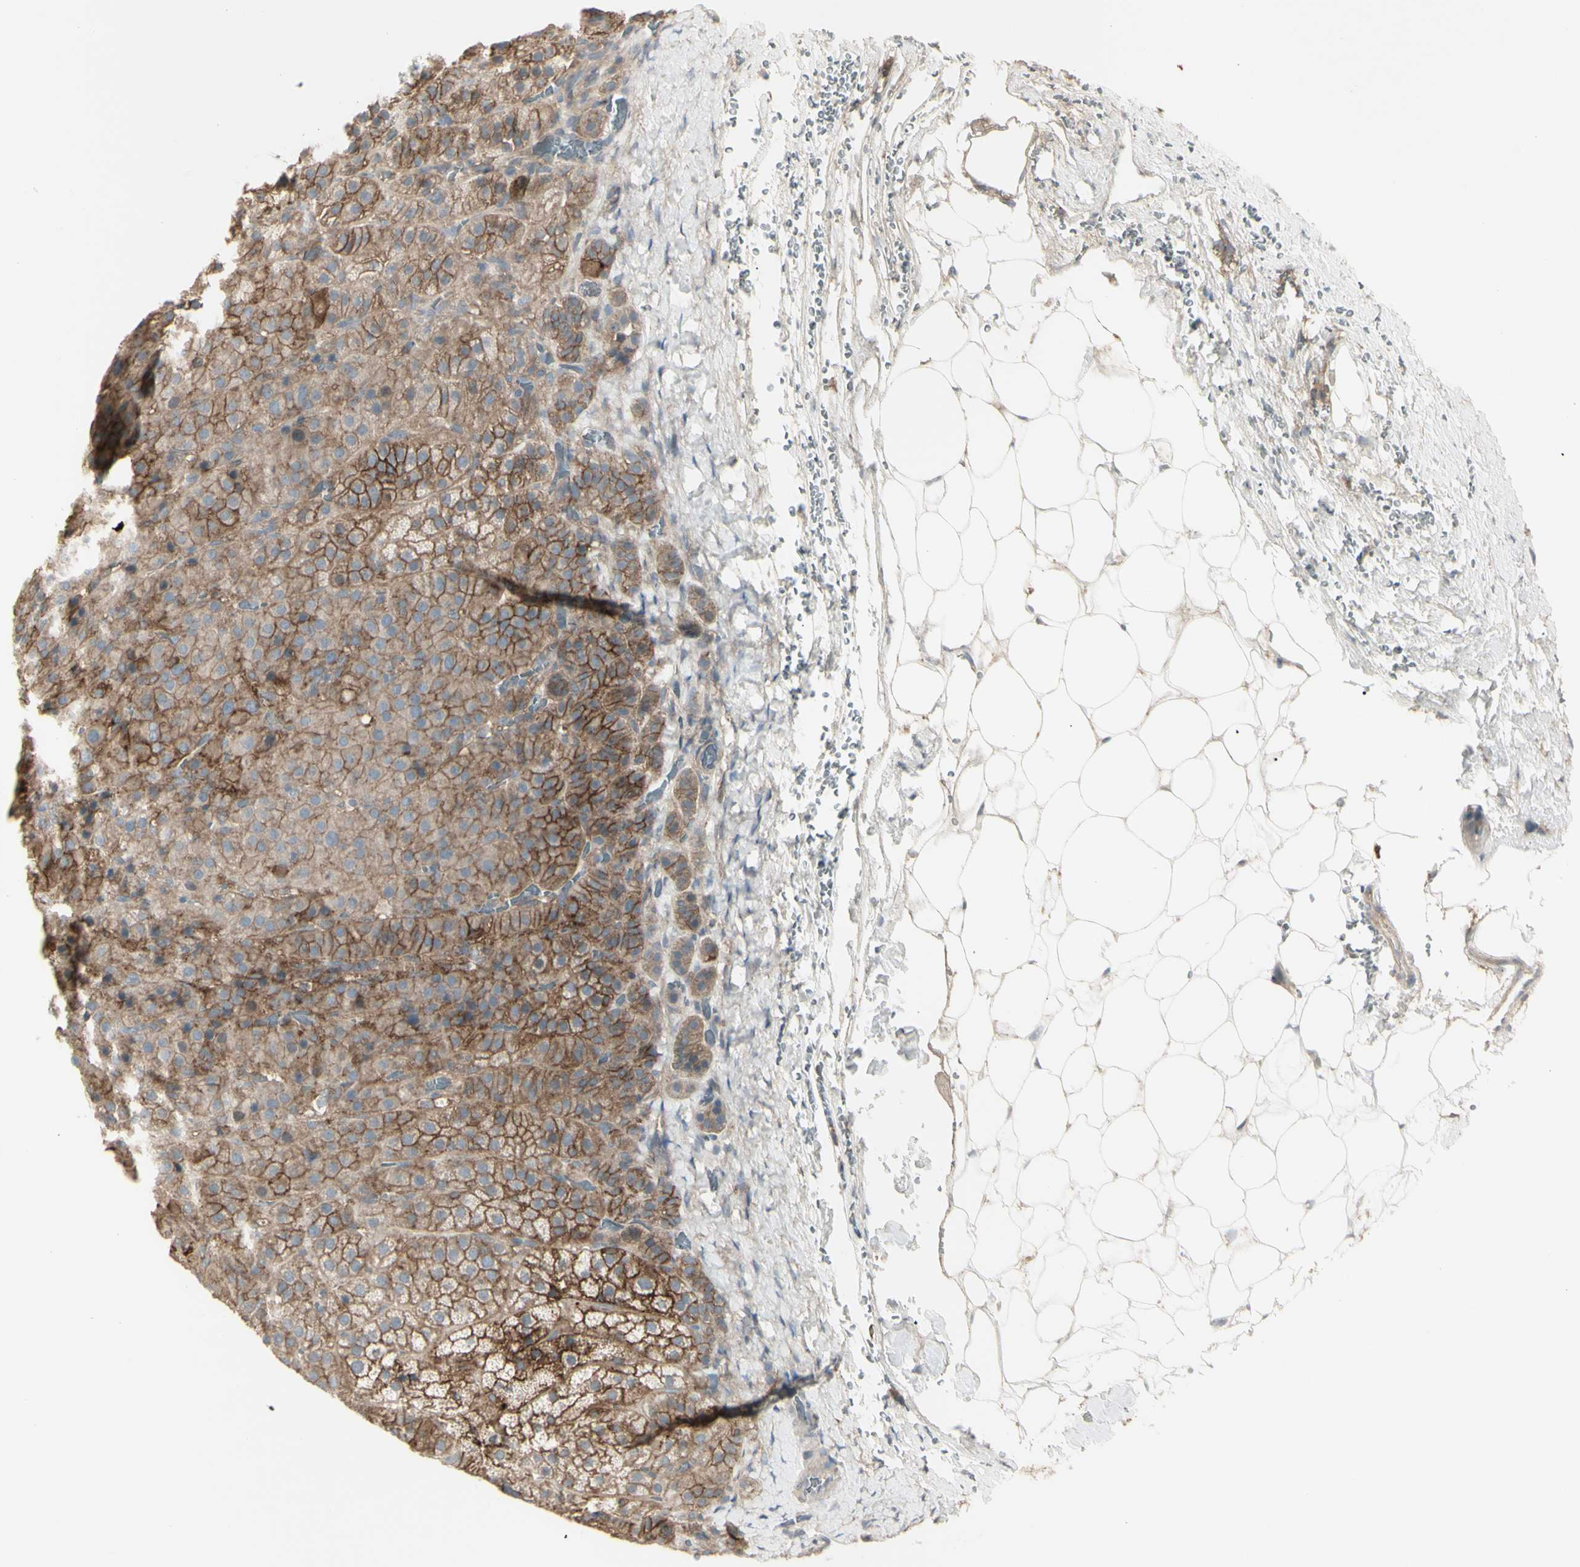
{"staining": {"intensity": "moderate", "quantity": ">75%", "location": "cytoplasmic/membranous"}, "tissue": "adrenal gland", "cell_type": "Glandular cells", "image_type": "normal", "snomed": [{"axis": "morphology", "description": "Normal tissue, NOS"}, {"axis": "topography", "description": "Adrenal gland"}], "caption": "There is medium levels of moderate cytoplasmic/membranous positivity in glandular cells of unremarkable adrenal gland, as demonstrated by immunohistochemical staining (brown color).", "gene": "CD276", "patient": {"sex": "female", "age": 57}}